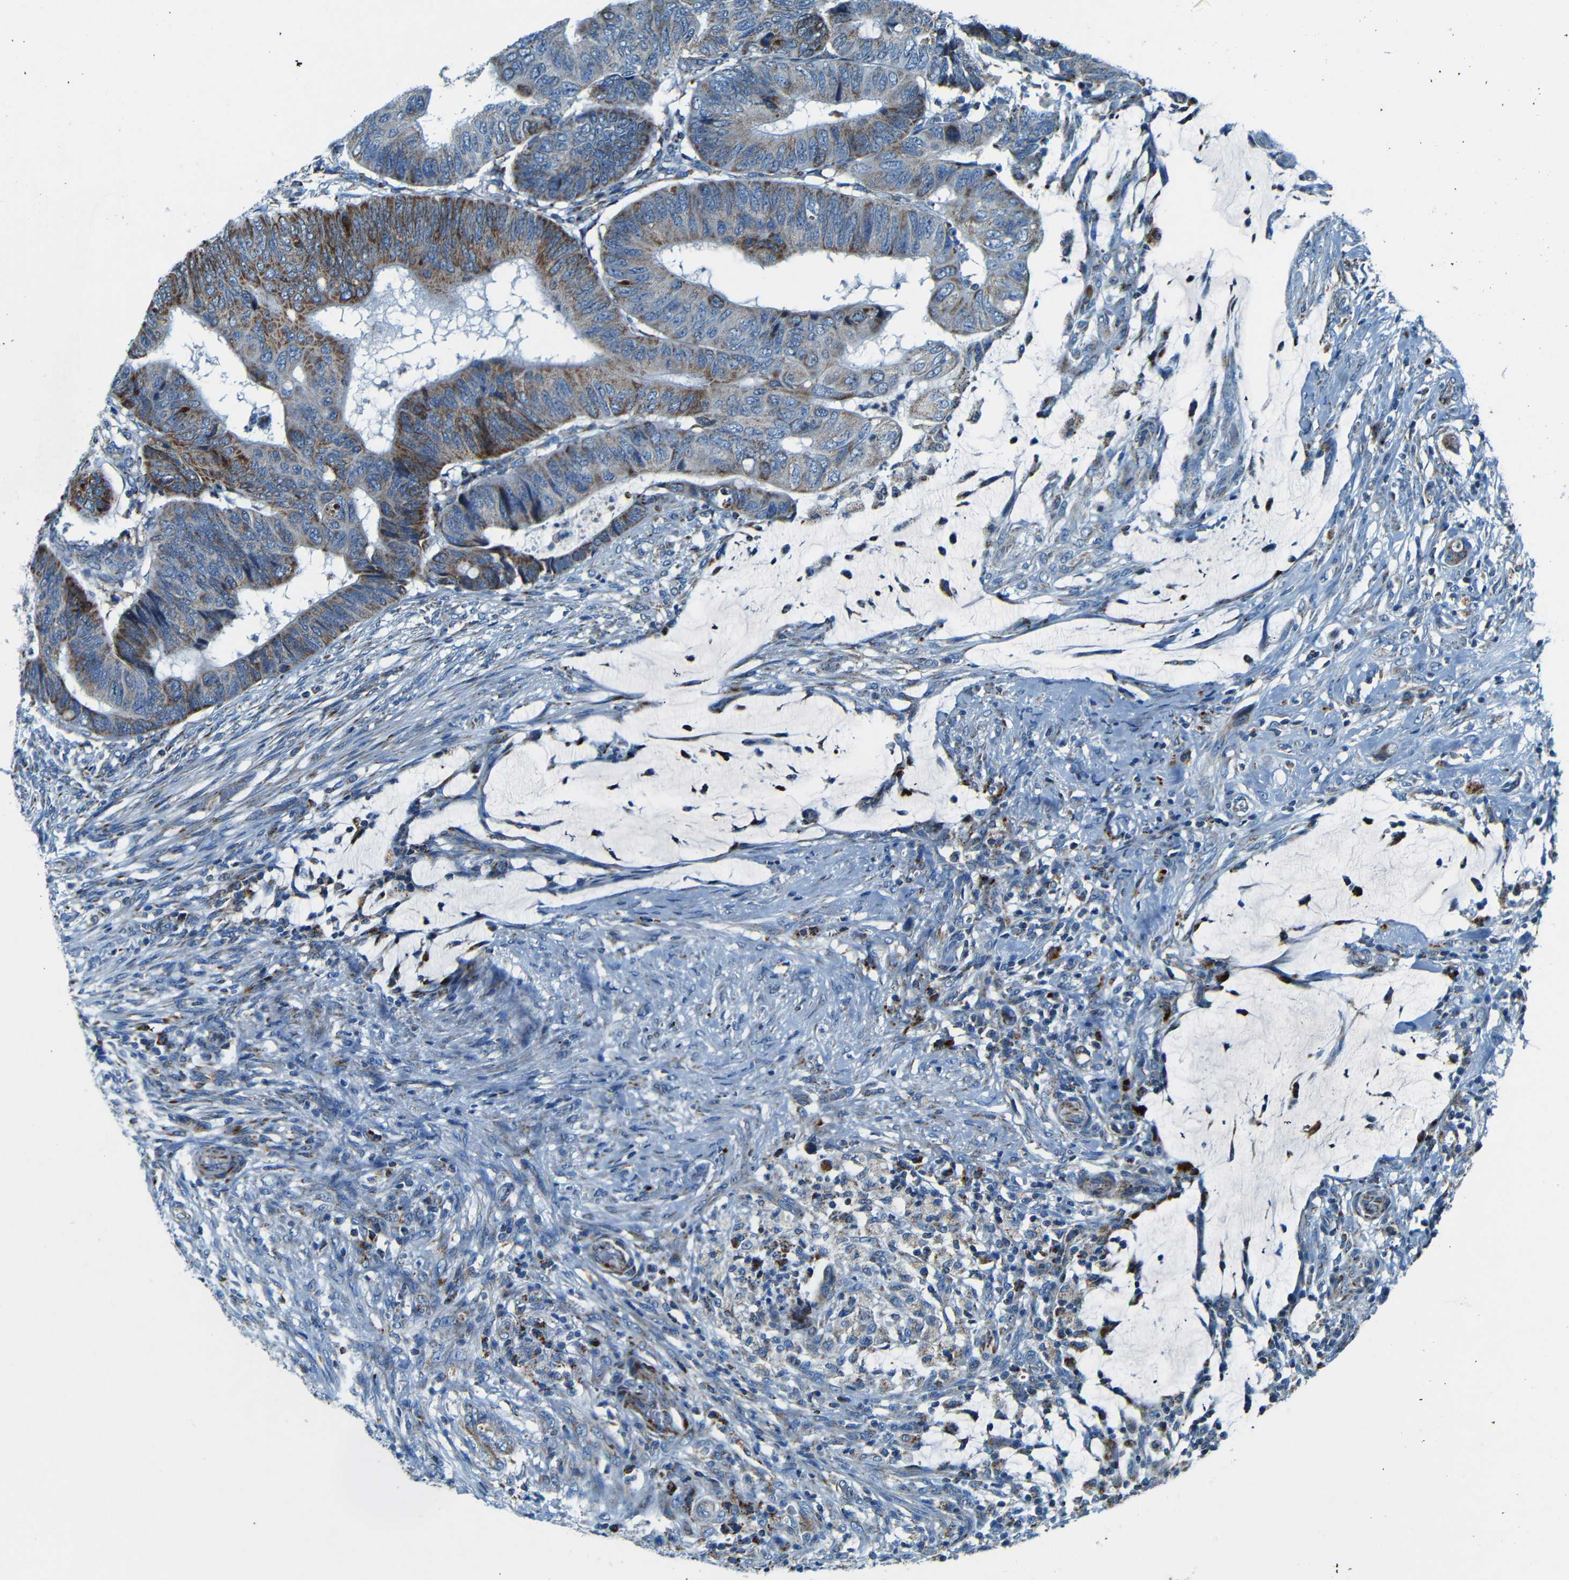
{"staining": {"intensity": "strong", "quantity": "25%-75%", "location": "cytoplasmic/membranous"}, "tissue": "colorectal cancer", "cell_type": "Tumor cells", "image_type": "cancer", "snomed": [{"axis": "morphology", "description": "Normal tissue, NOS"}, {"axis": "morphology", "description": "Adenocarcinoma, NOS"}, {"axis": "topography", "description": "Rectum"}, {"axis": "topography", "description": "Peripheral nerve tissue"}], "caption": "Human colorectal adenocarcinoma stained for a protein (brown) displays strong cytoplasmic/membranous positive expression in approximately 25%-75% of tumor cells.", "gene": "WSCD2", "patient": {"sex": "male", "age": 92}}